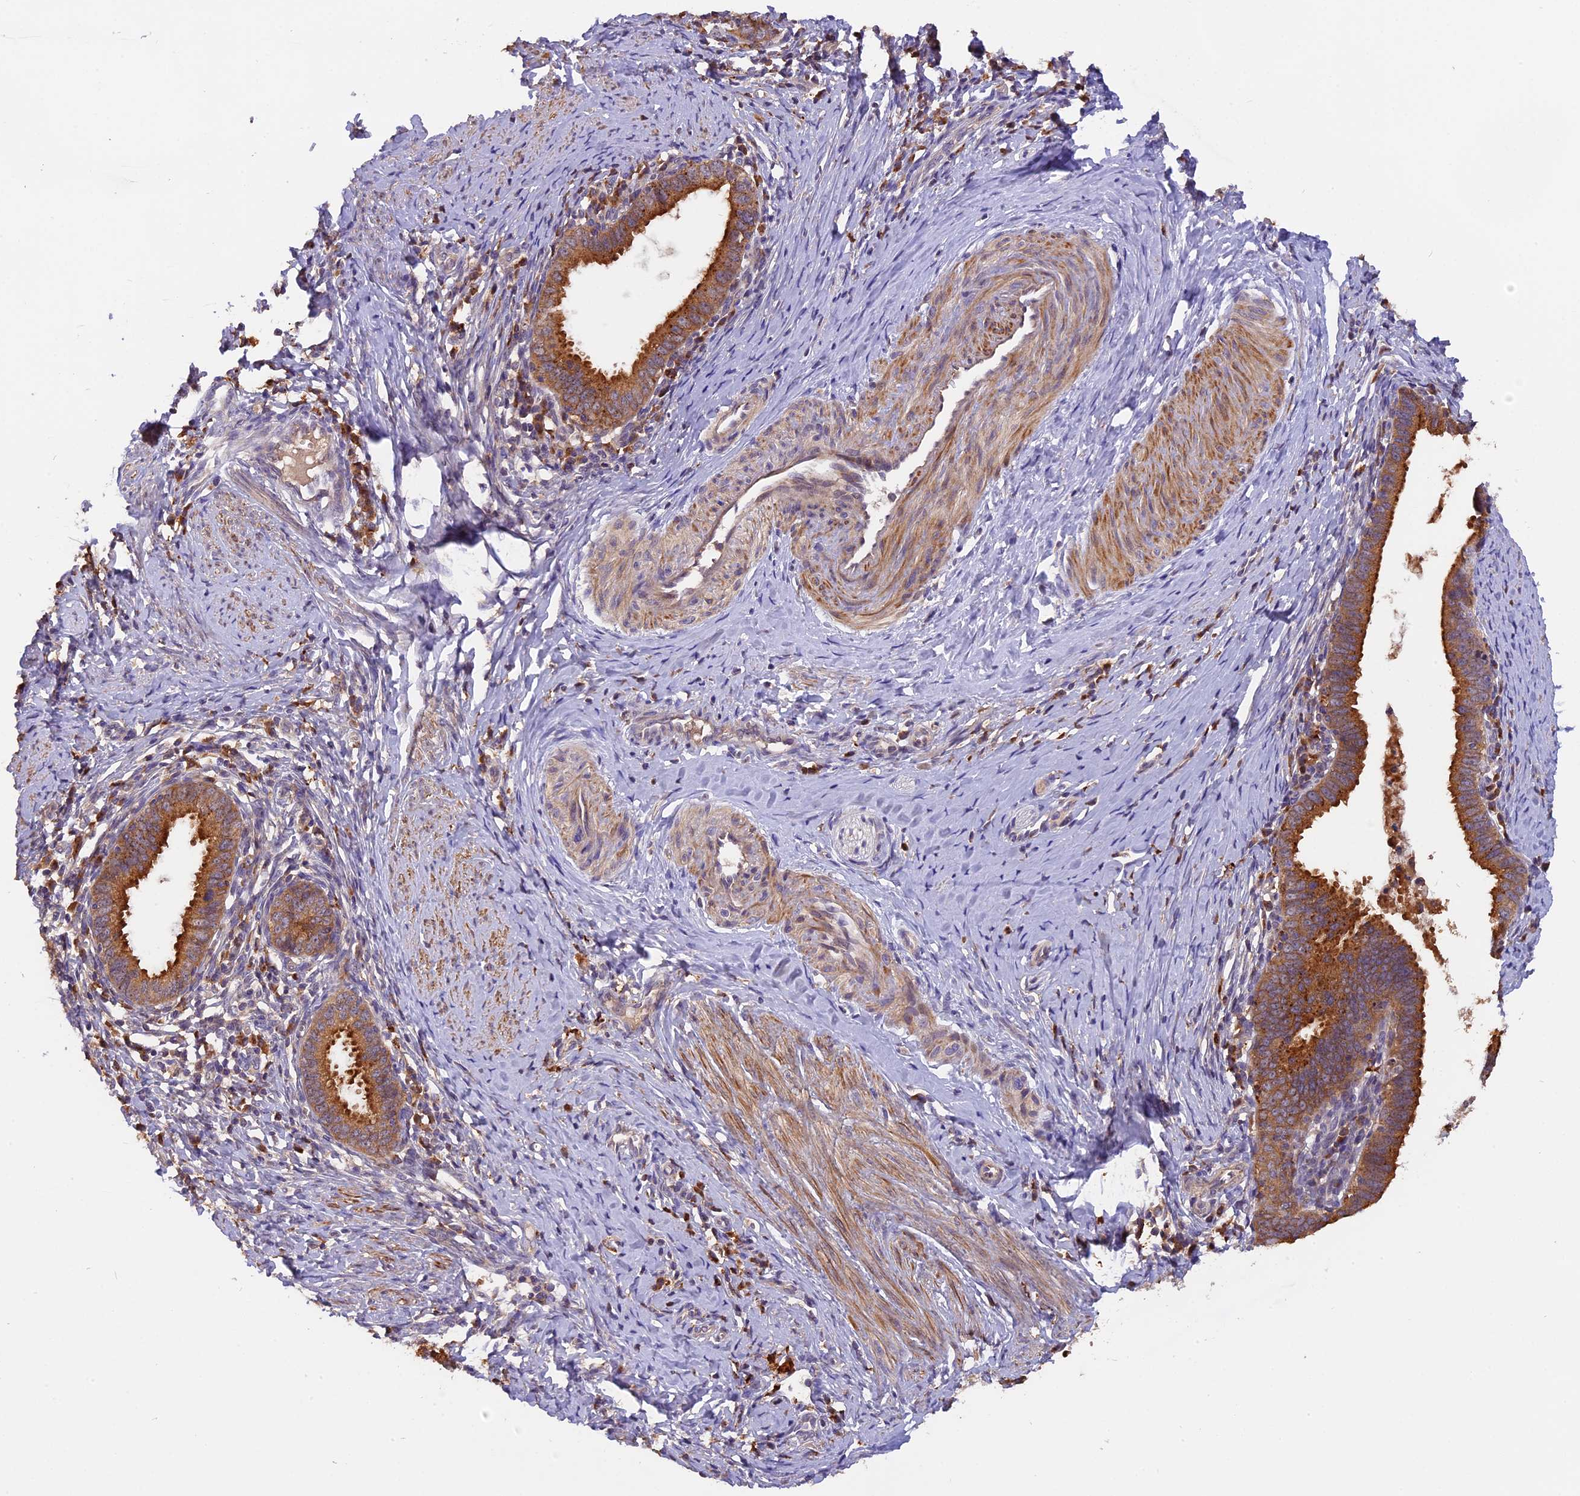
{"staining": {"intensity": "strong", "quantity": ">75%", "location": "cytoplasmic/membranous"}, "tissue": "cervical cancer", "cell_type": "Tumor cells", "image_type": "cancer", "snomed": [{"axis": "morphology", "description": "Adenocarcinoma, NOS"}, {"axis": "topography", "description": "Cervix"}], "caption": "Cervical cancer stained with immunohistochemistry exhibits strong cytoplasmic/membranous expression in about >75% of tumor cells.", "gene": "COPE", "patient": {"sex": "female", "age": 36}}